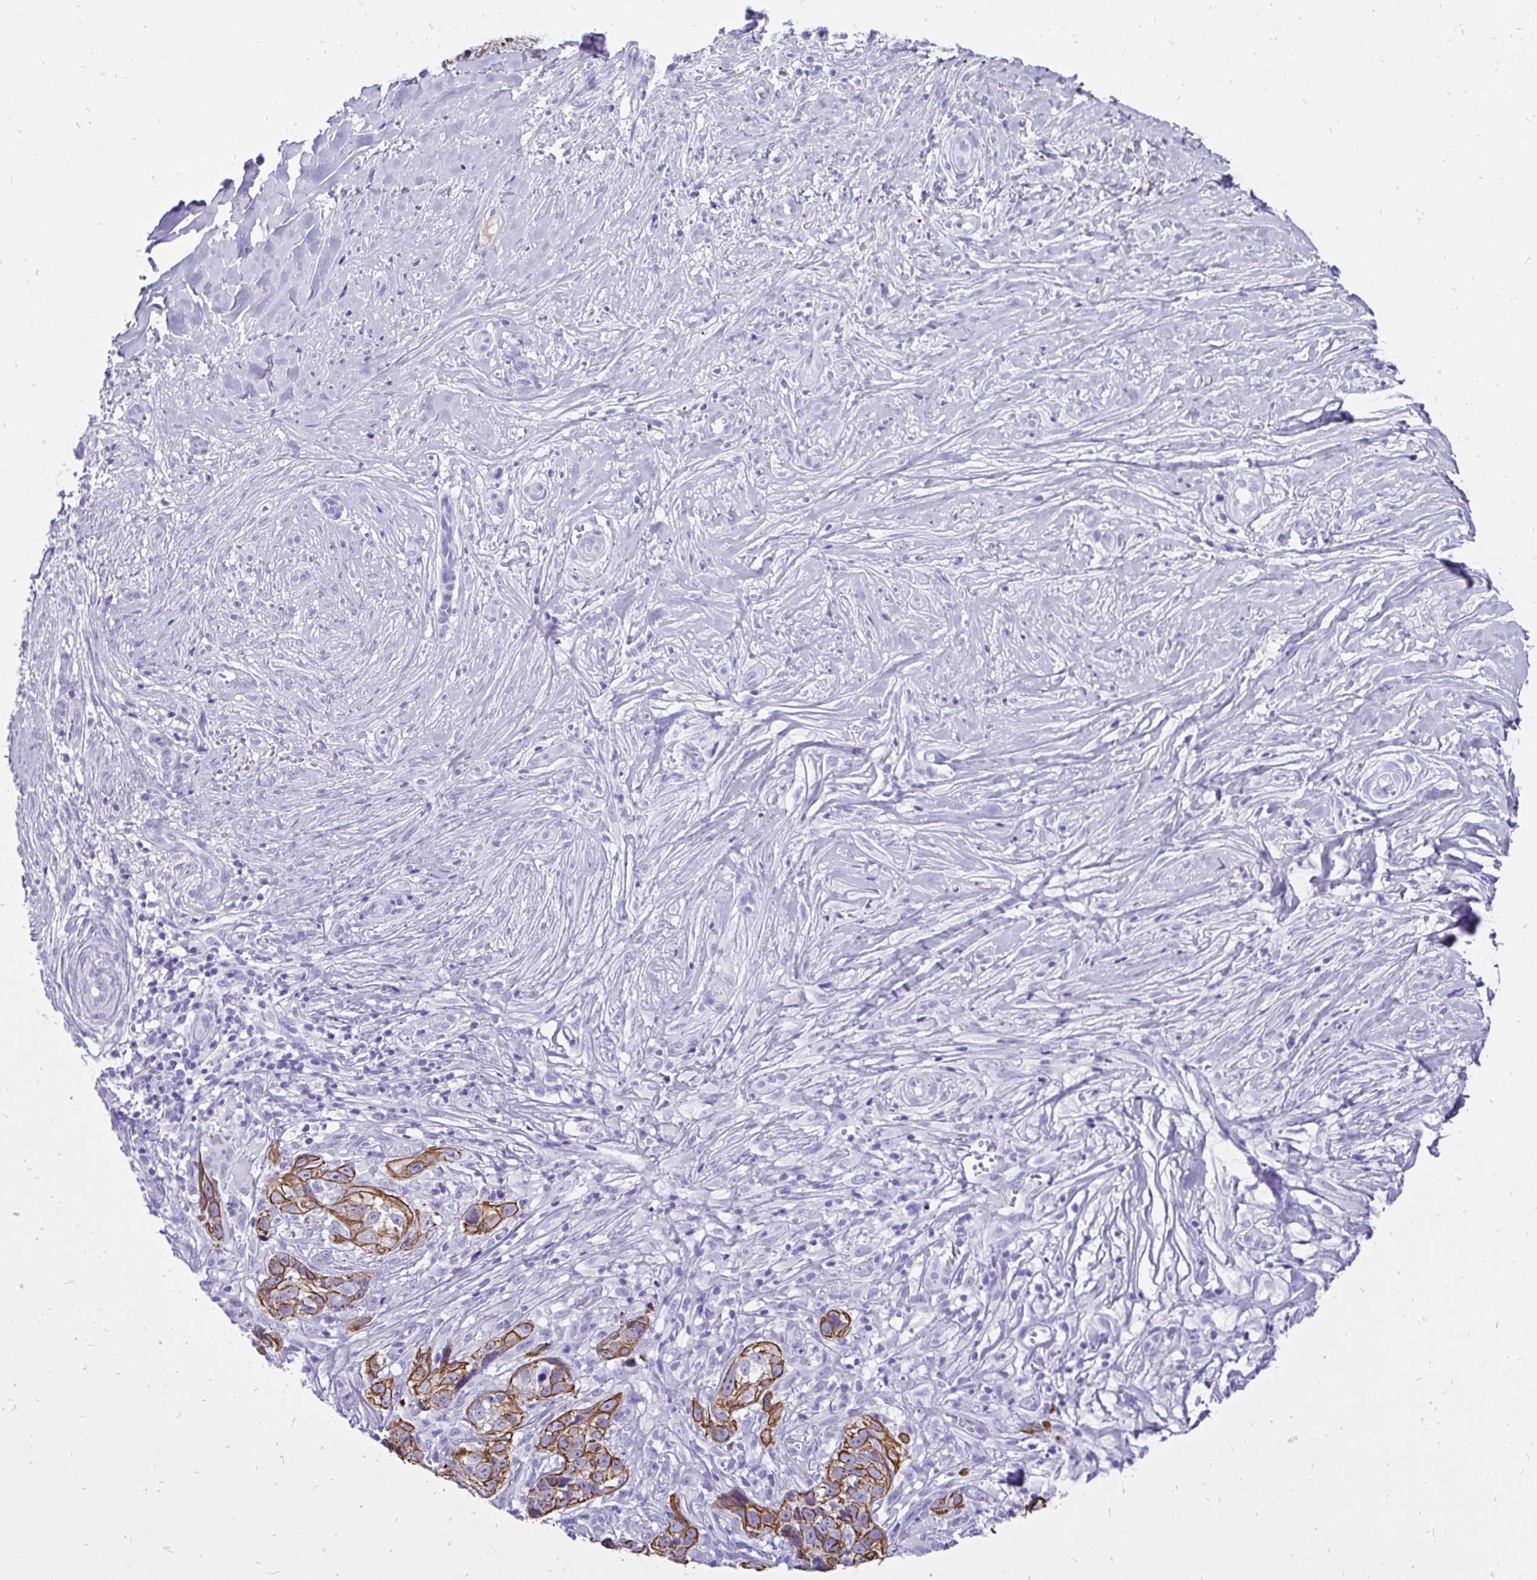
{"staining": {"intensity": "moderate", "quantity": "<25%", "location": "cytoplasmic/membranous"}, "tissue": "skin cancer", "cell_type": "Tumor cells", "image_type": "cancer", "snomed": [{"axis": "morphology", "description": "Basal cell carcinoma"}, {"axis": "topography", "description": "Skin"}], "caption": "Immunohistochemical staining of human basal cell carcinoma (skin) displays moderate cytoplasmic/membranous protein positivity in about <25% of tumor cells.", "gene": "KRT13", "patient": {"sex": "female", "age": 82}}